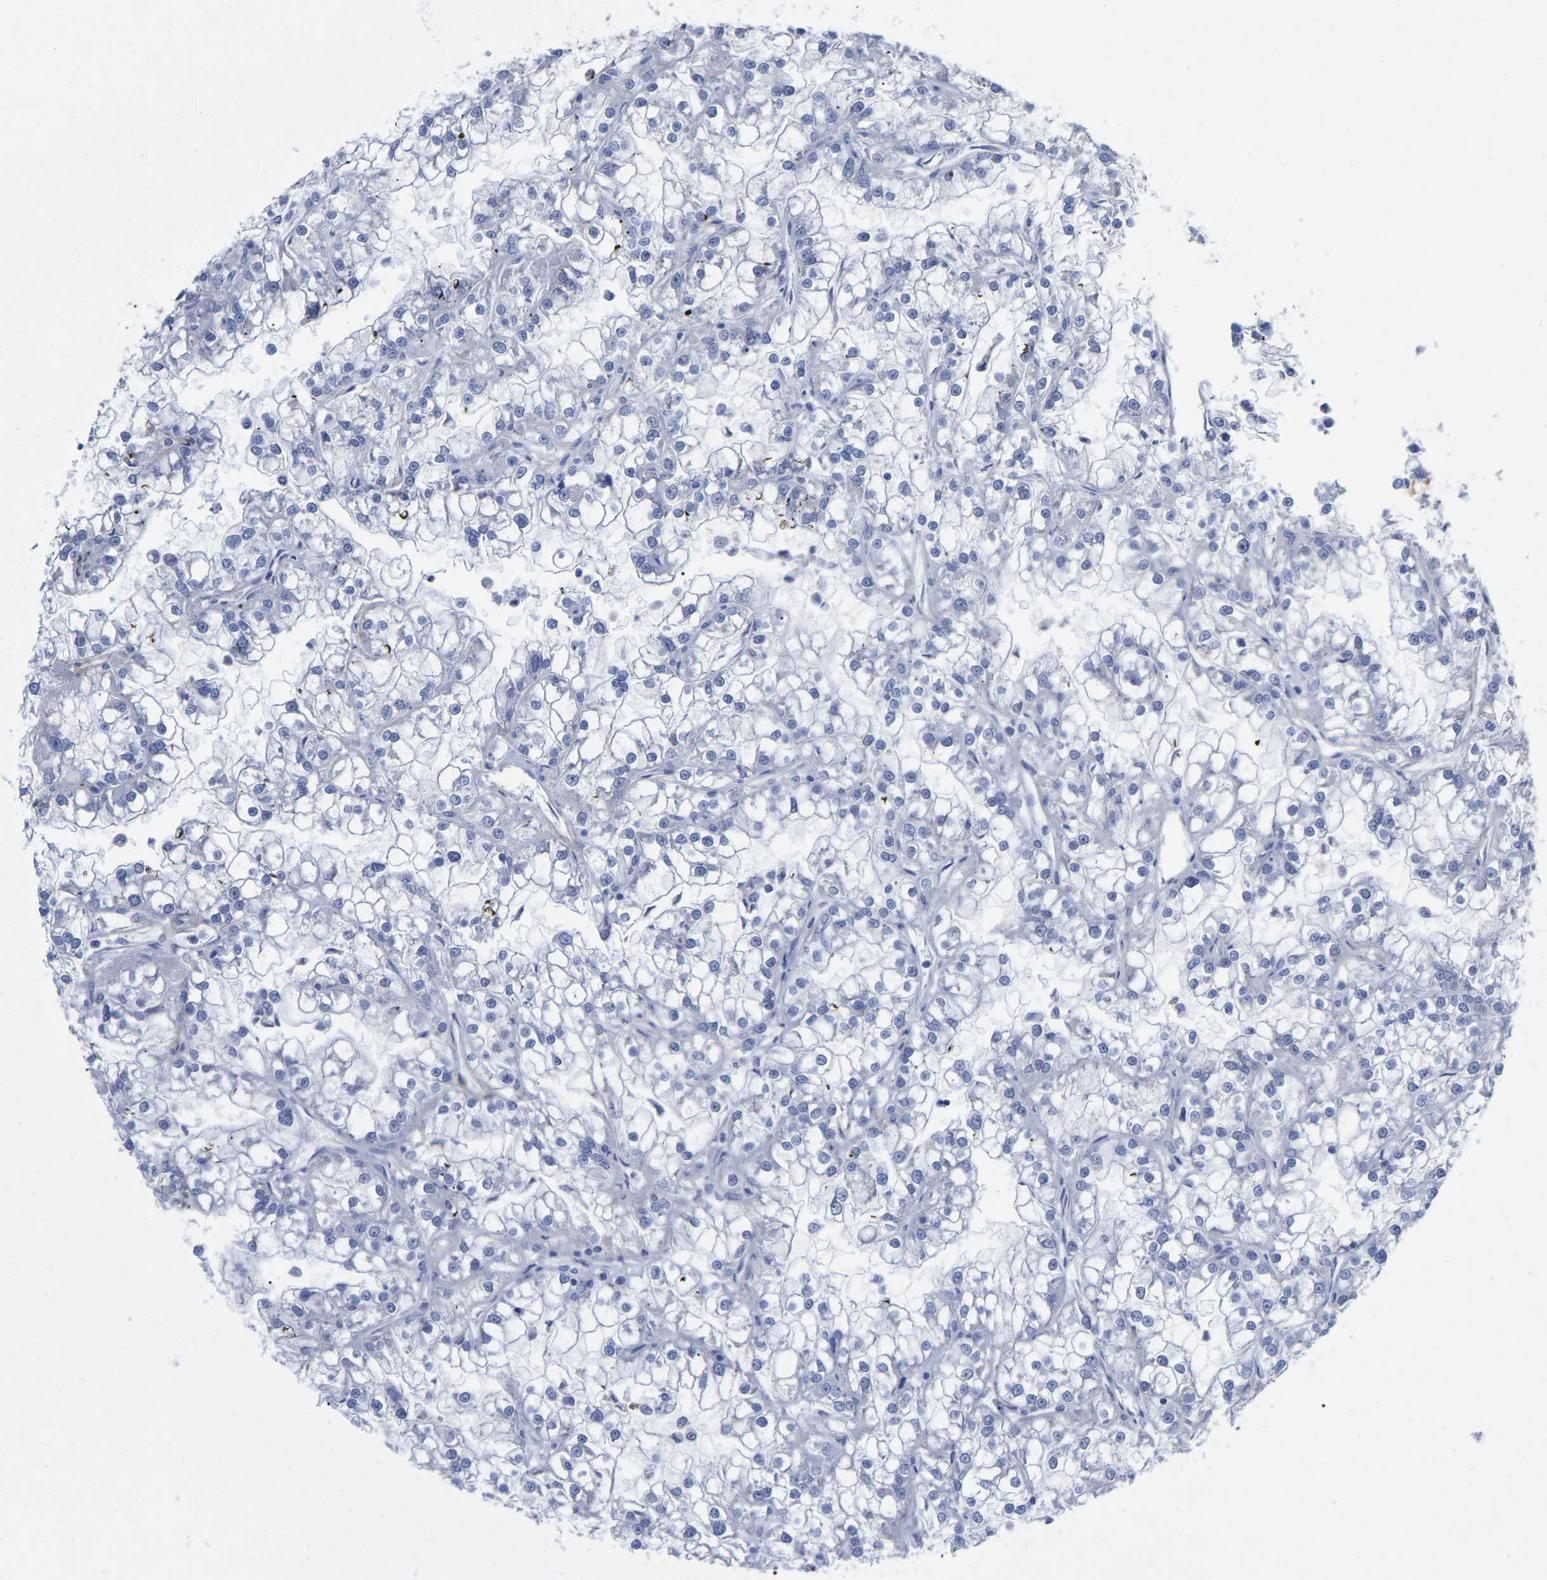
{"staining": {"intensity": "negative", "quantity": "none", "location": "none"}, "tissue": "renal cancer", "cell_type": "Tumor cells", "image_type": "cancer", "snomed": [{"axis": "morphology", "description": "Adenocarcinoma, NOS"}, {"axis": "topography", "description": "Kidney"}], "caption": "This histopathology image is of adenocarcinoma (renal) stained with immunohistochemistry to label a protein in brown with the nuclei are counter-stained blue. There is no positivity in tumor cells. (Stains: DAB immunohistochemistry with hematoxylin counter stain, Microscopy: brightfield microscopy at high magnification).", "gene": "HAPLN1", "patient": {"sex": "female", "age": 52}}